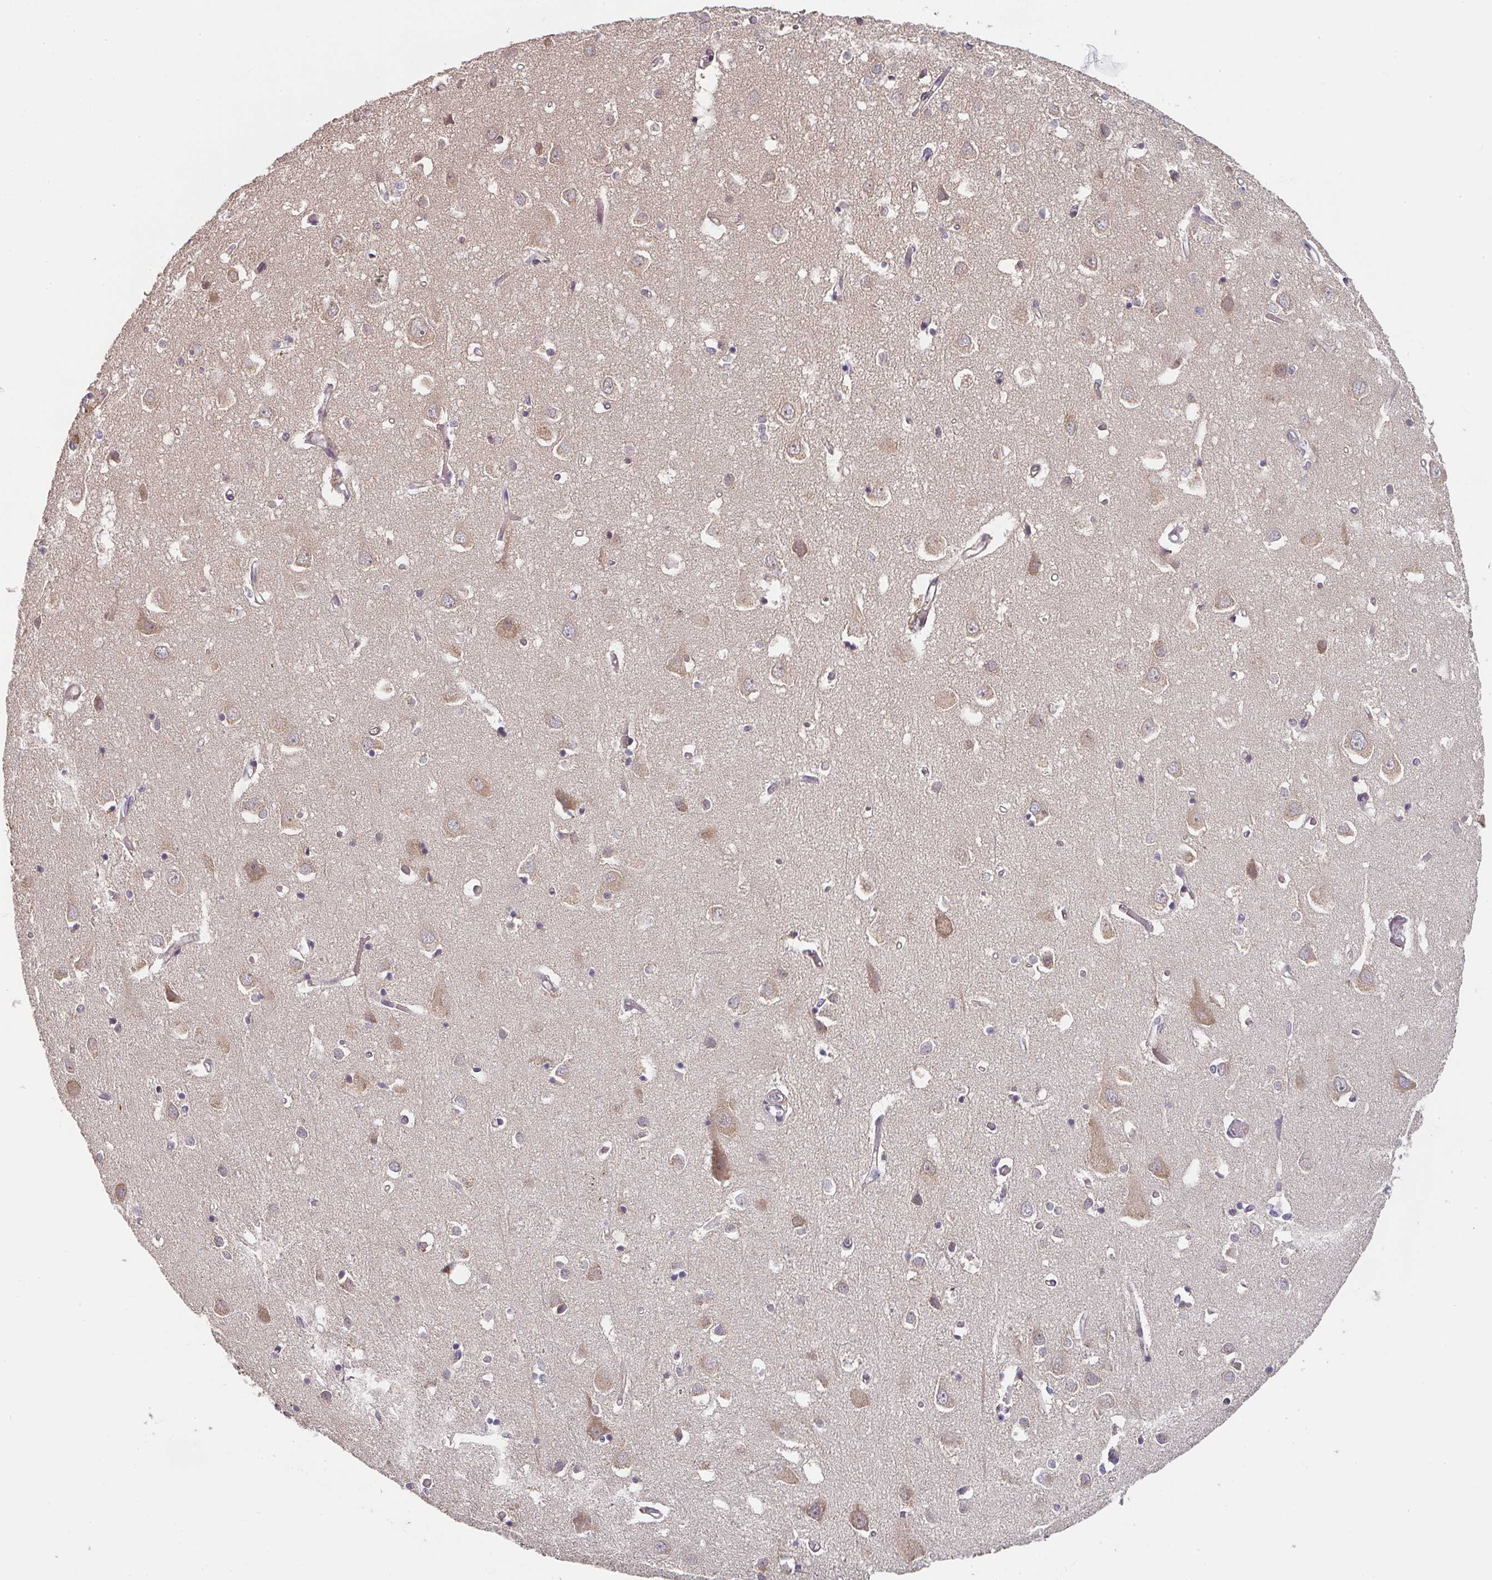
{"staining": {"intensity": "negative", "quantity": "none", "location": "none"}, "tissue": "cerebral cortex", "cell_type": "Endothelial cells", "image_type": "normal", "snomed": [{"axis": "morphology", "description": "Normal tissue, NOS"}, {"axis": "topography", "description": "Cerebral cortex"}], "caption": "Endothelial cells show no significant protein staining in benign cerebral cortex. (Stains: DAB (3,3'-diaminobenzidine) immunohistochemistry with hematoxylin counter stain, Microscopy: brightfield microscopy at high magnification).", "gene": "RANGRF", "patient": {"sex": "male", "age": 70}}